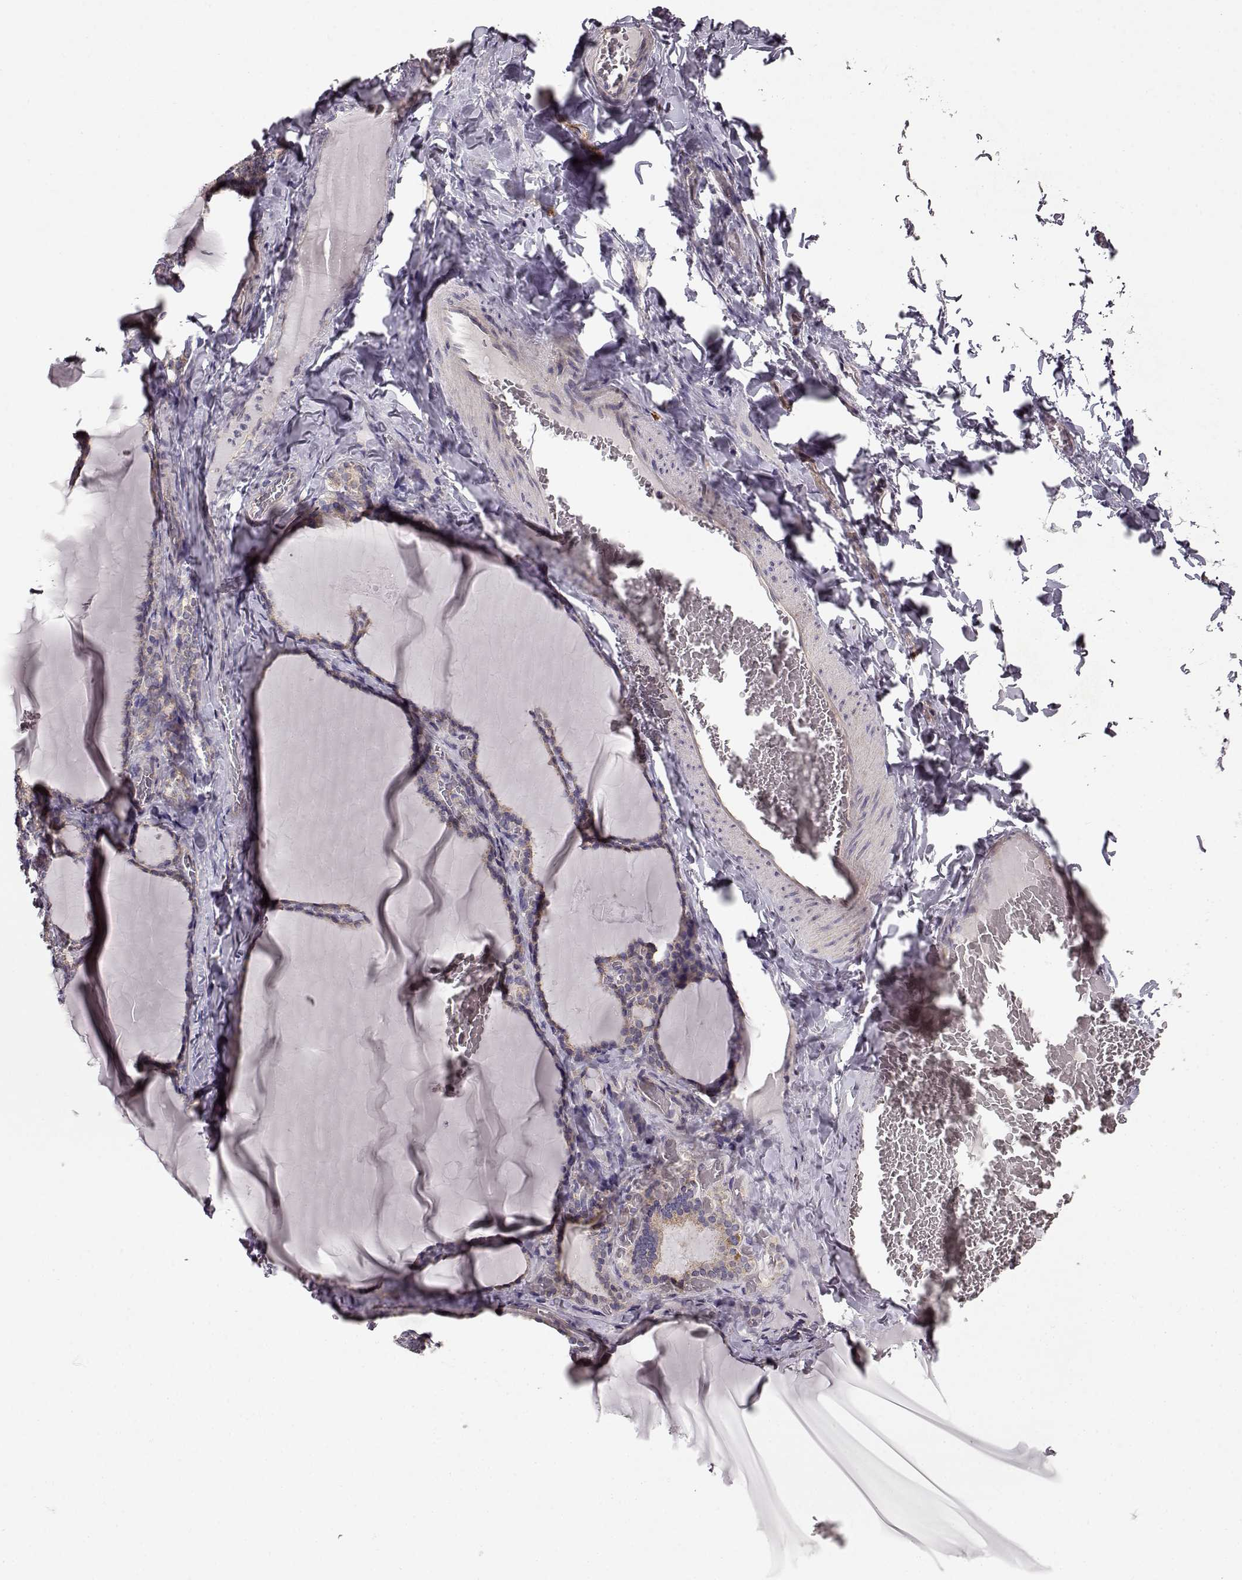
{"staining": {"intensity": "weak", "quantity": ">75%", "location": "cytoplasmic/membranous"}, "tissue": "thyroid gland", "cell_type": "Glandular cells", "image_type": "normal", "snomed": [{"axis": "morphology", "description": "Normal tissue, NOS"}, {"axis": "morphology", "description": "Hyperplasia, NOS"}, {"axis": "topography", "description": "Thyroid gland"}], "caption": "DAB (3,3'-diaminobenzidine) immunohistochemical staining of benign human thyroid gland displays weak cytoplasmic/membranous protein staining in about >75% of glandular cells.", "gene": "ERBB3", "patient": {"sex": "female", "age": 27}}